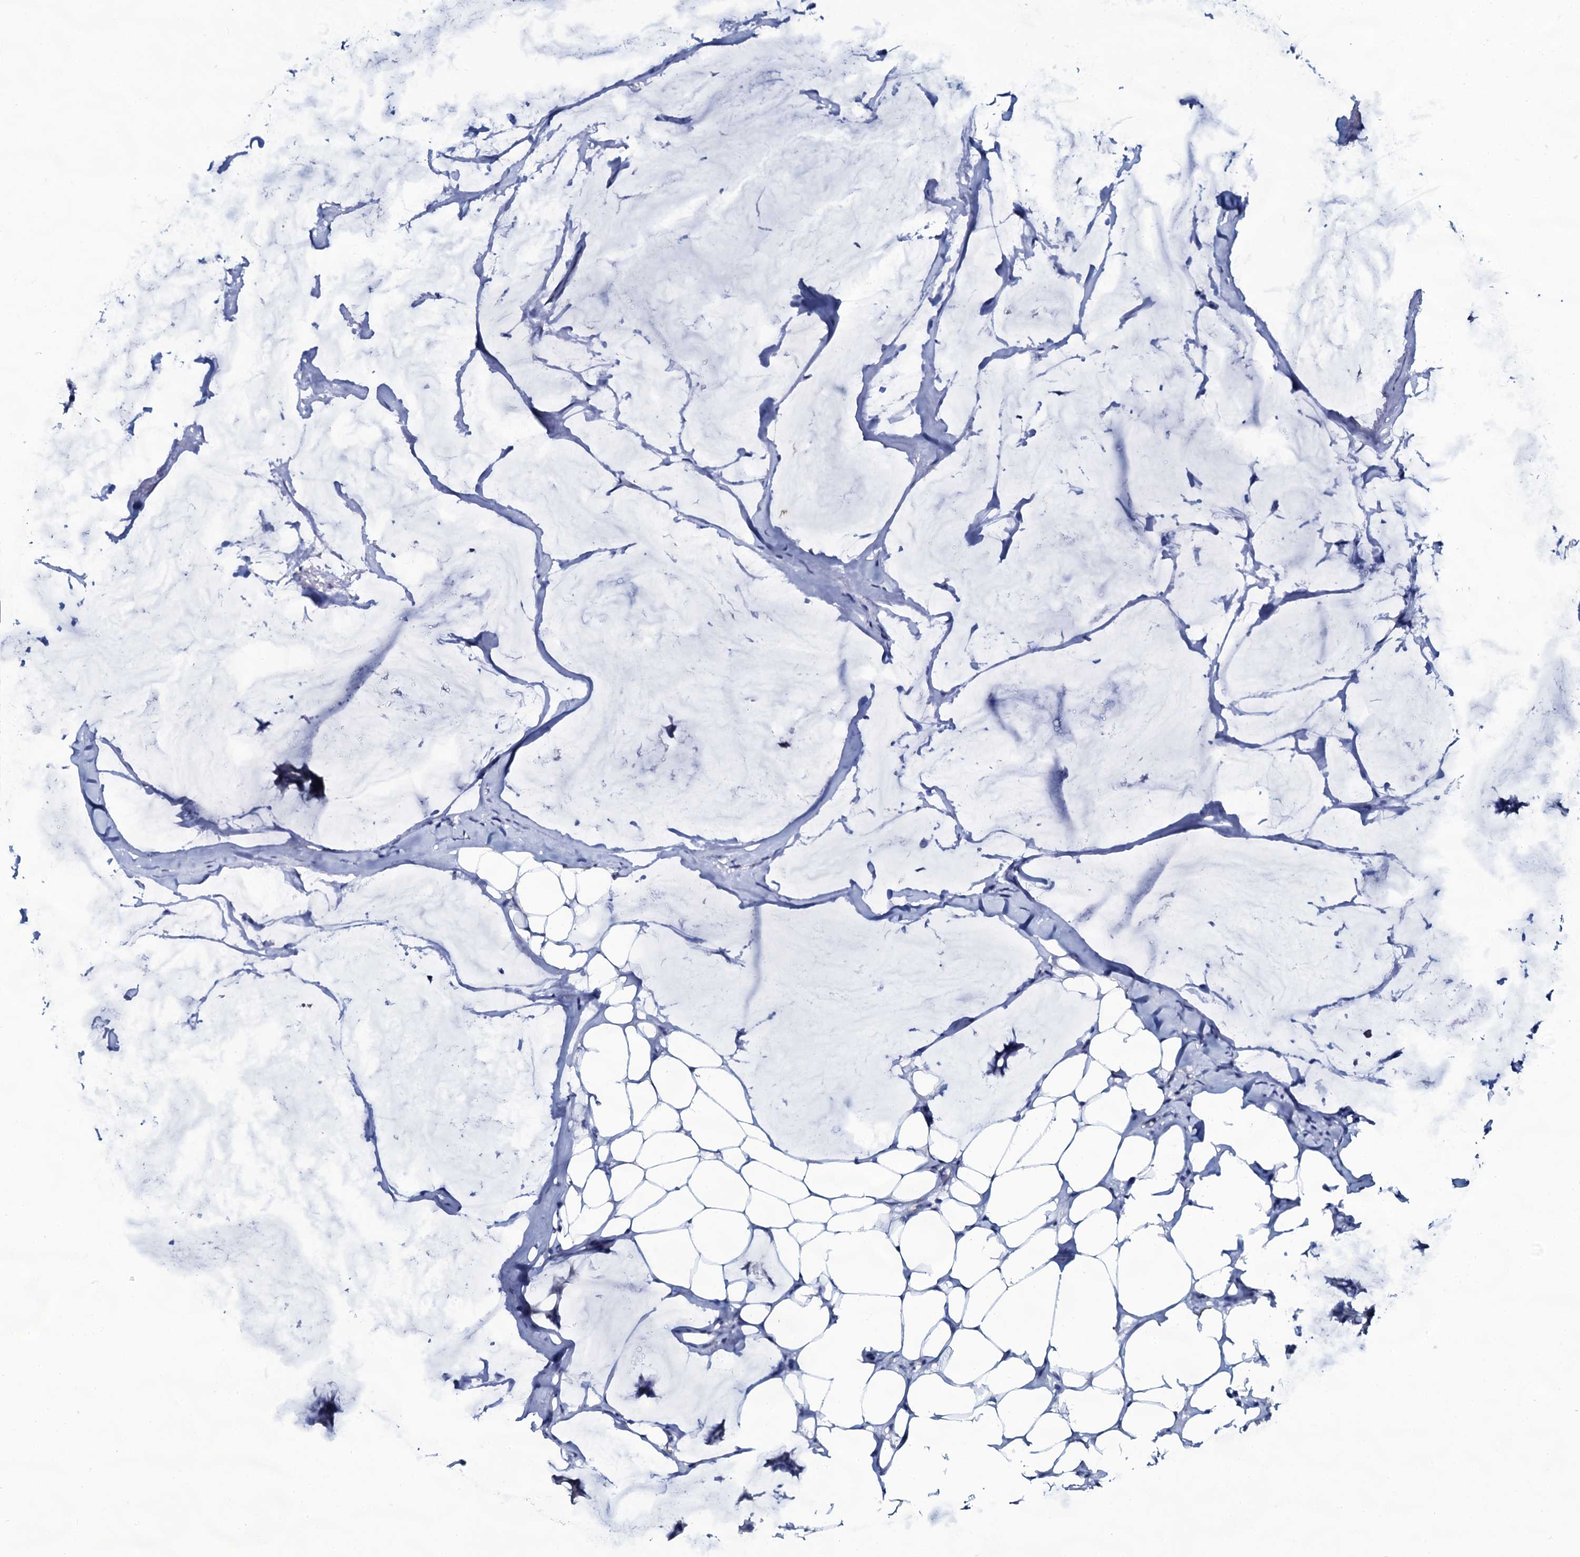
{"staining": {"intensity": "negative", "quantity": "none", "location": "none"}, "tissue": "breast cancer", "cell_type": "Tumor cells", "image_type": "cancer", "snomed": [{"axis": "morphology", "description": "Duct carcinoma"}, {"axis": "topography", "description": "Breast"}], "caption": "Immunohistochemistry (IHC) micrograph of intraductal carcinoma (breast) stained for a protein (brown), which exhibits no expression in tumor cells.", "gene": "SLC4A7", "patient": {"sex": "female", "age": 93}}